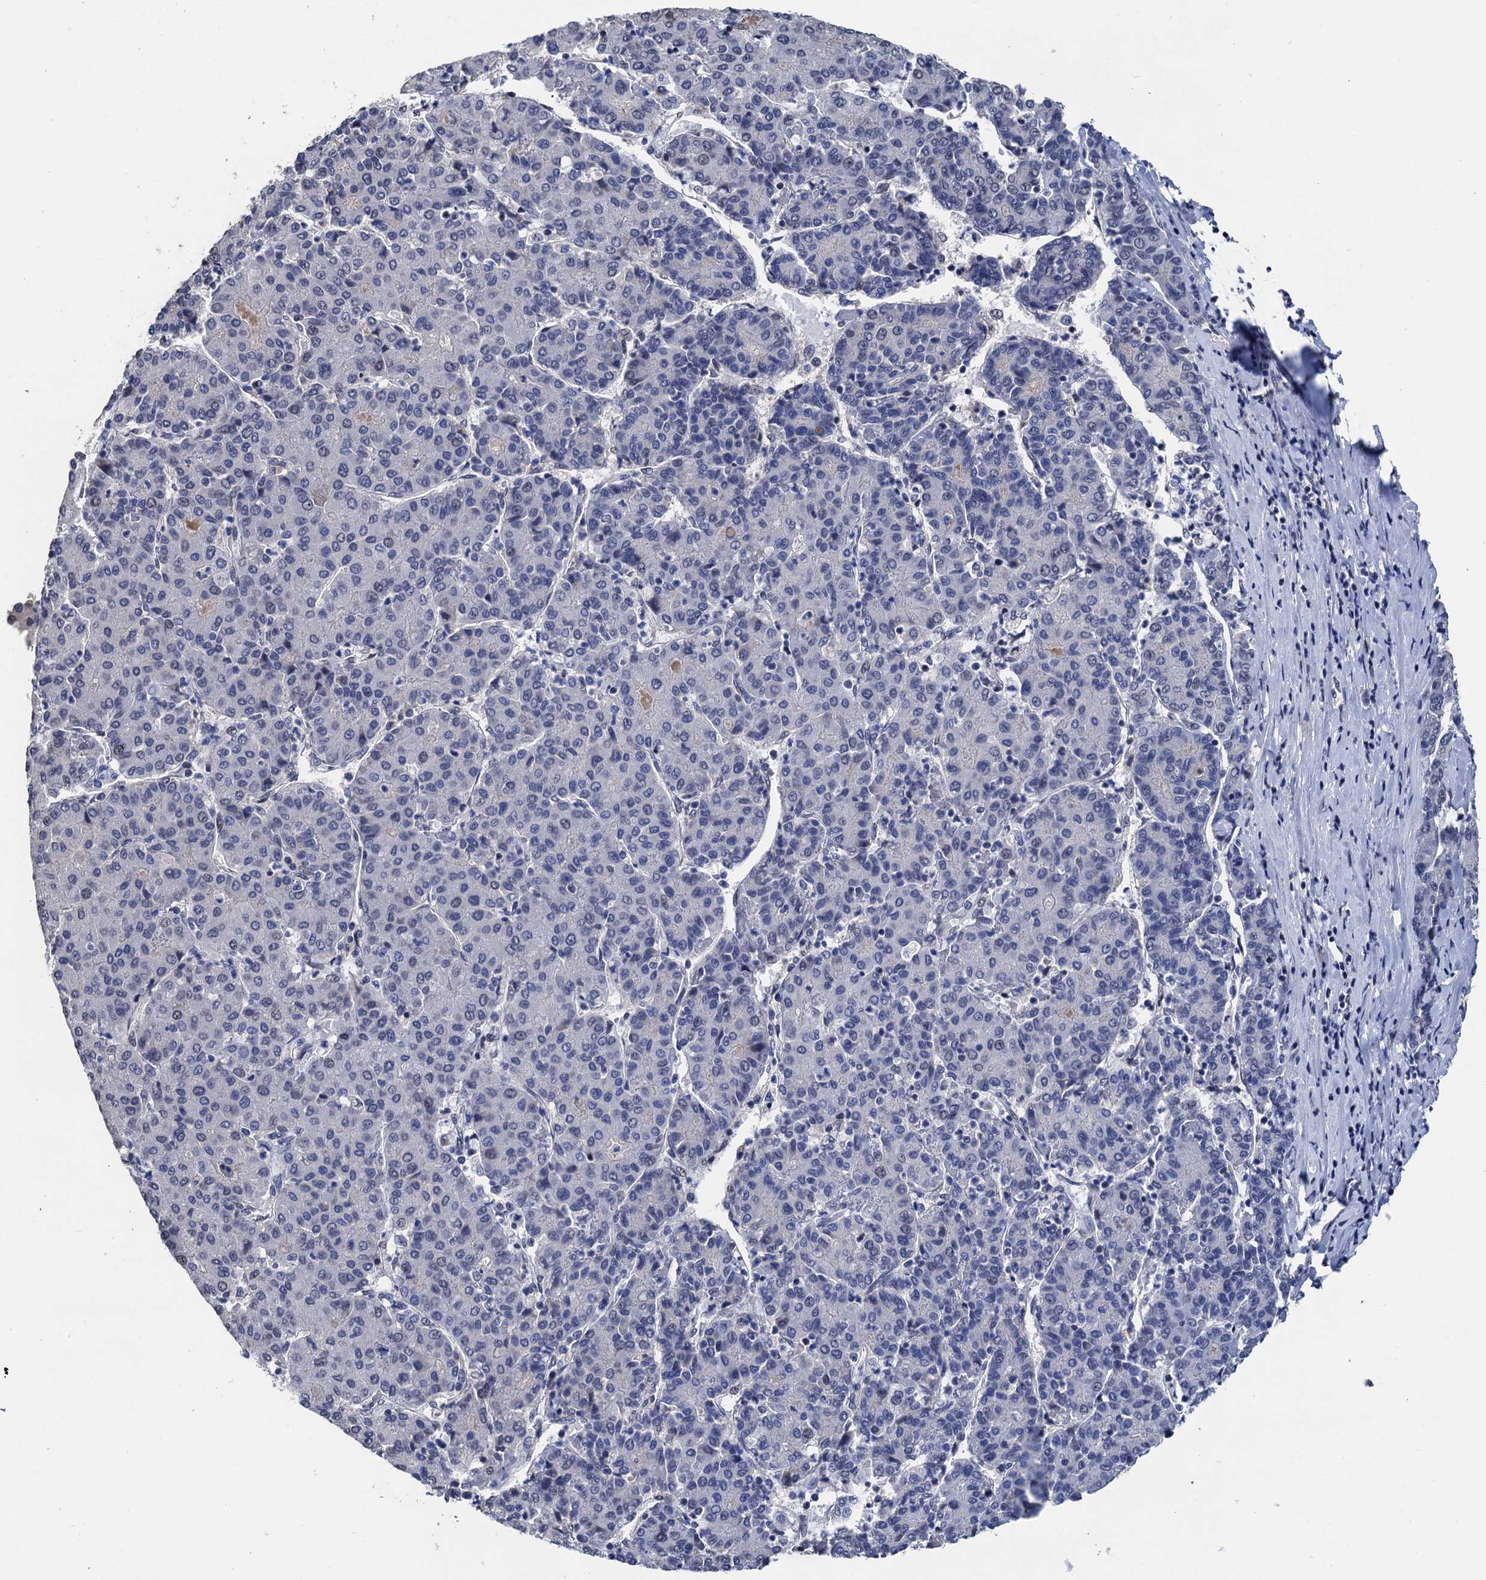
{"staining": {"intensity": "negative", "quantity": "none", "location": "none"}, "tissue": "liver cancer", "cell_type": "Tumor cells", "image_type": "cancer", "snomed": [{"axis": "morphology", "description": "Carcinoma, Hepatocellular, NOS"}, {"axis": "topography", "description": "Liver"}], "caption": "This is an immunohistochemistry micrograph of liver hepatocellular carcinoma. There is no expression in tumor cells.", "gene": "ART5", "patient": {"sex": "male", "age": 65}}